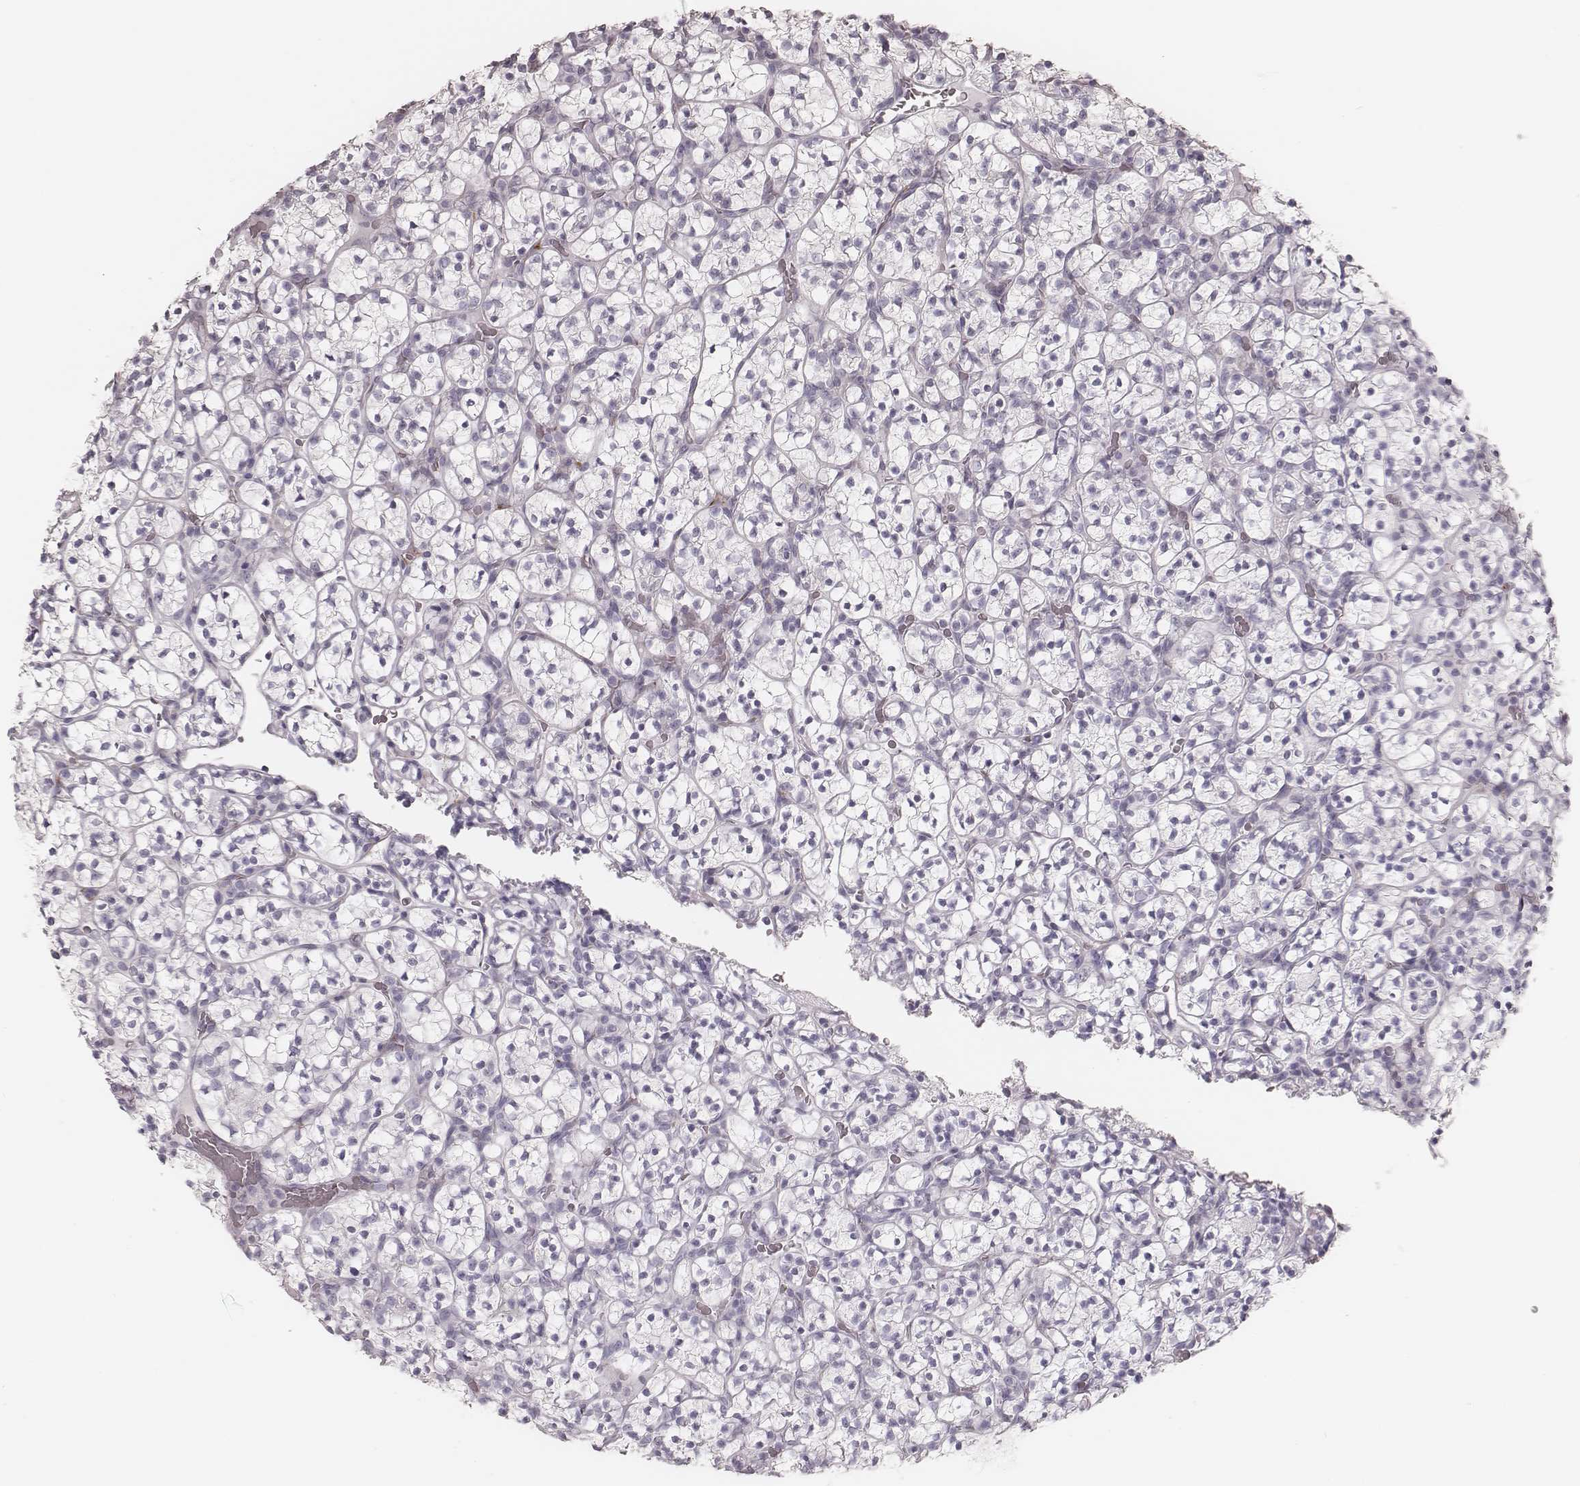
{"staining": {"intensity": "negative", "quantity": "none", "location": "none"}, "tissue": "renal cancer", "cell_type": "Tumor cells", "image_type": "cancer", "snomed": [{"axis": "morphology", "description": "Adenocarcinoma, NOS"}, {"axis": "topography", "description": "Kidney"}], "caption": "Protein analysis of renal cancer demonstrates no significant positivity in tumor cells.", "gene": "KIF5C", "patient": {"sex": "female", "age": 89}}